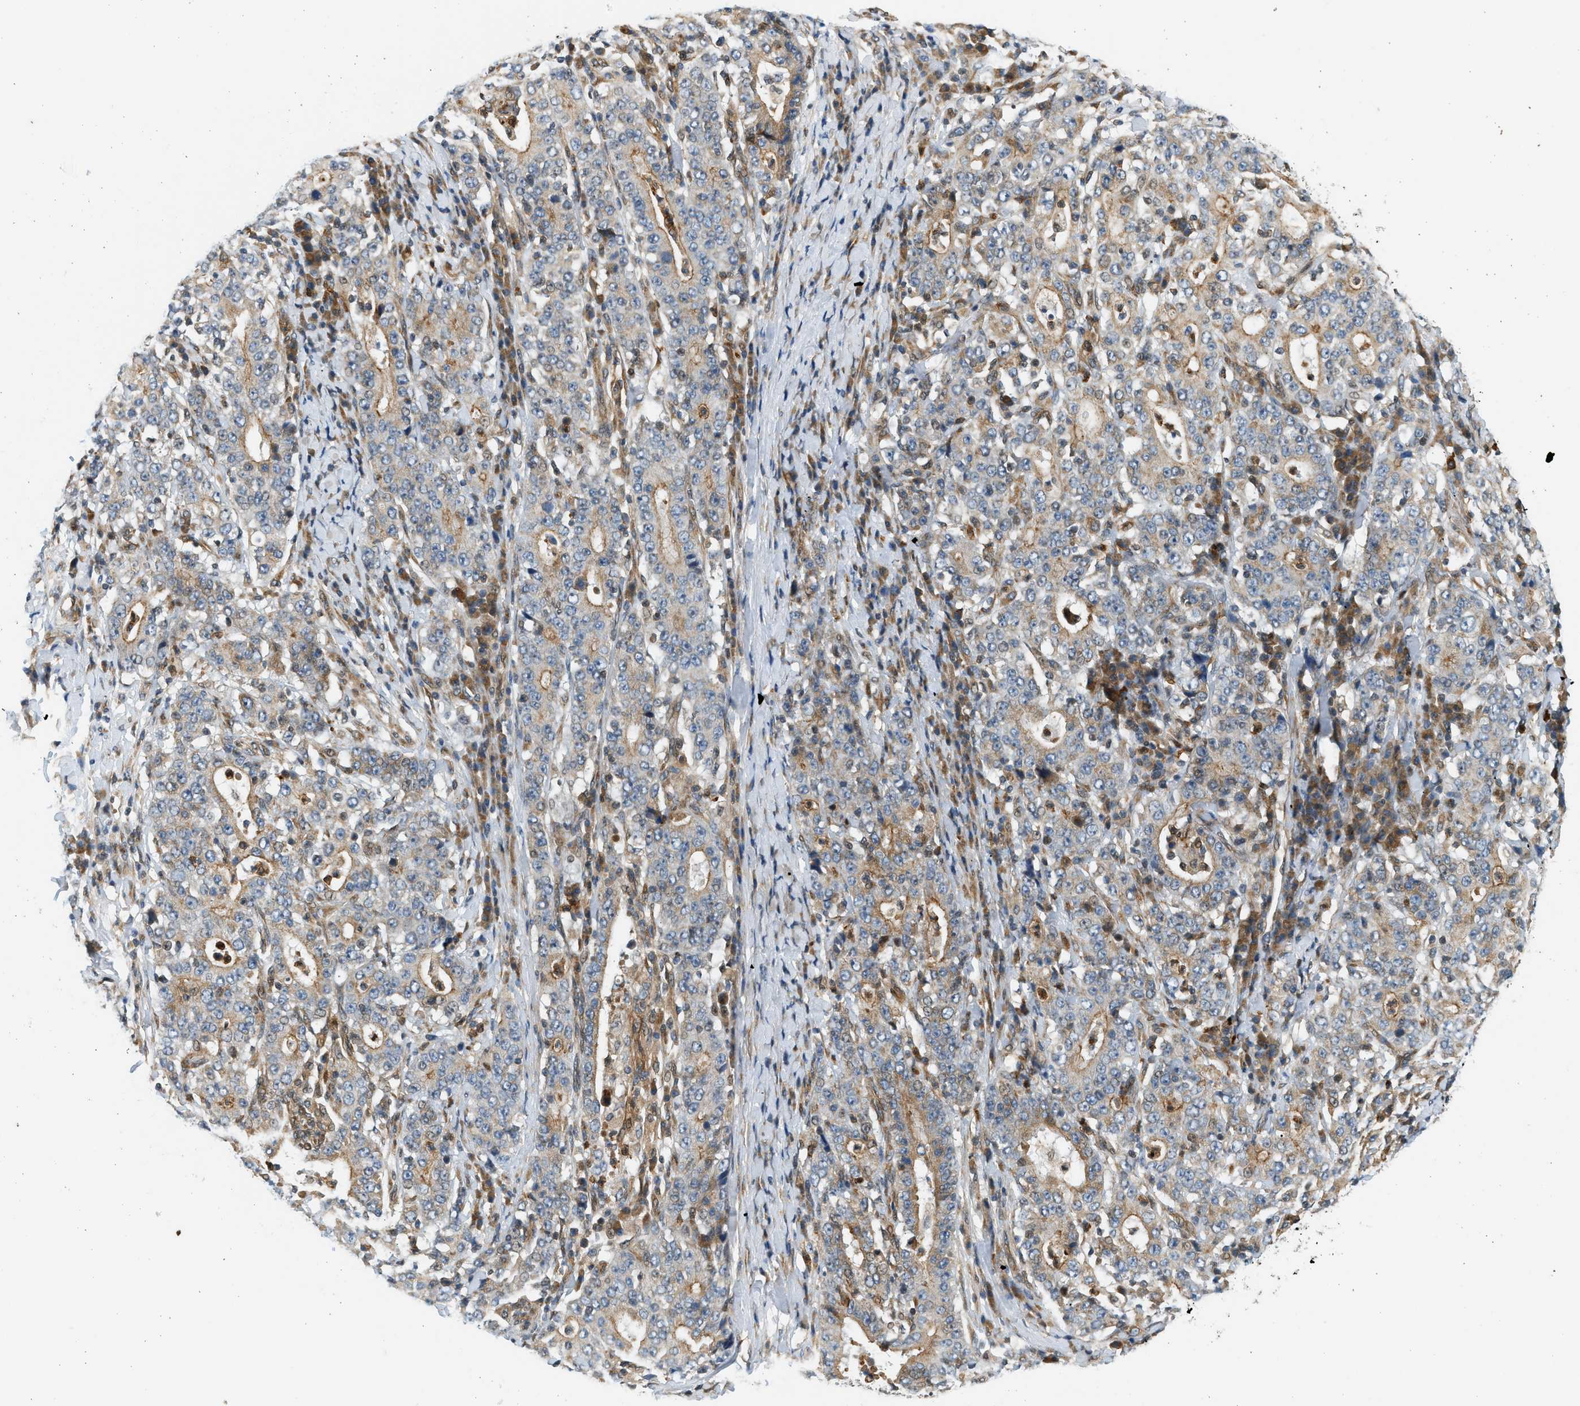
{"staining": {"intensity": "moderate", "quantity": ">75%", "location": "cytoplasmic/membranous"}, "tissue": "stomach cancer", "cell_type": "Tumor cells", "image_type": "cancer", "snomed": [{"axis": "morphology", "description": "Normal tissue, NOS"}, {"axis": "morphology", "description": "Adenocarcinoma, NOS"}, {"axis": "topography", "description": "Stomach, upper"}, {"axis": "topography", "description": "Stomach"}], "caption": "Protein expression analysis of human stomach cancer (adenocarcinoma) reveals moderate cytoplasmic/membranous staining in about >75% of tumor cells.", "gene": "NRSN2", "patient": {"sex": "male", "age": 59}}